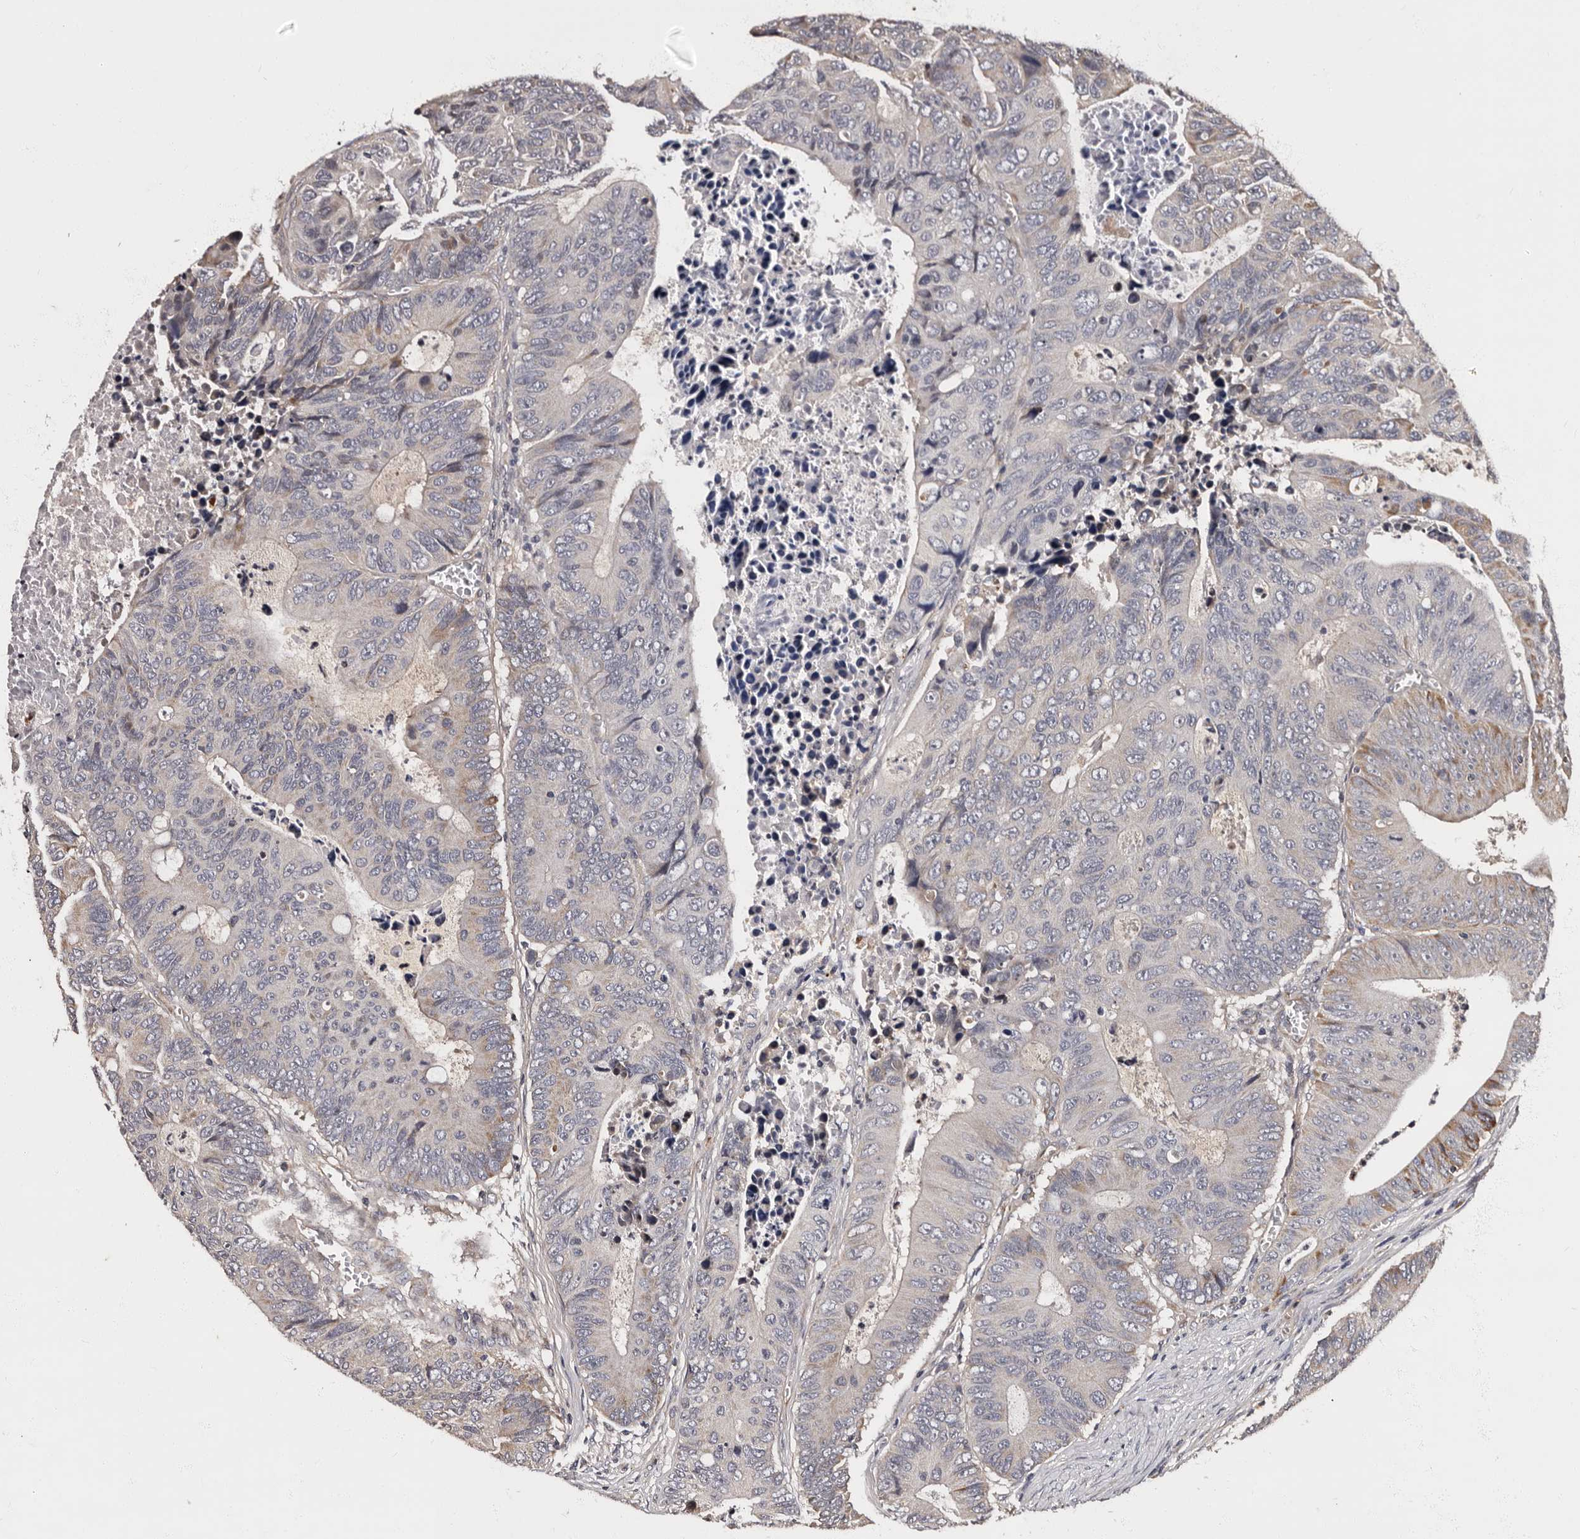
{"staining": {"intensity": "negative", "quantity": "none", "location": "none"}, "tissue": "colorectal cancer", "cell_type": "Tumor cells", "image_type": "cancer", "snomed": [{"axis": "morphology", "description": "Adenocarcinoma, NOS"}, {"axis": "topography", "description": "Colon"}], "caption": "An image of colorectal cancer (adenocarcinoma) stained for a protein demonstrates no brown staining in tumor cells.", "gene": "ADCK5", "patient": {"sex": "male", "age": 87}}